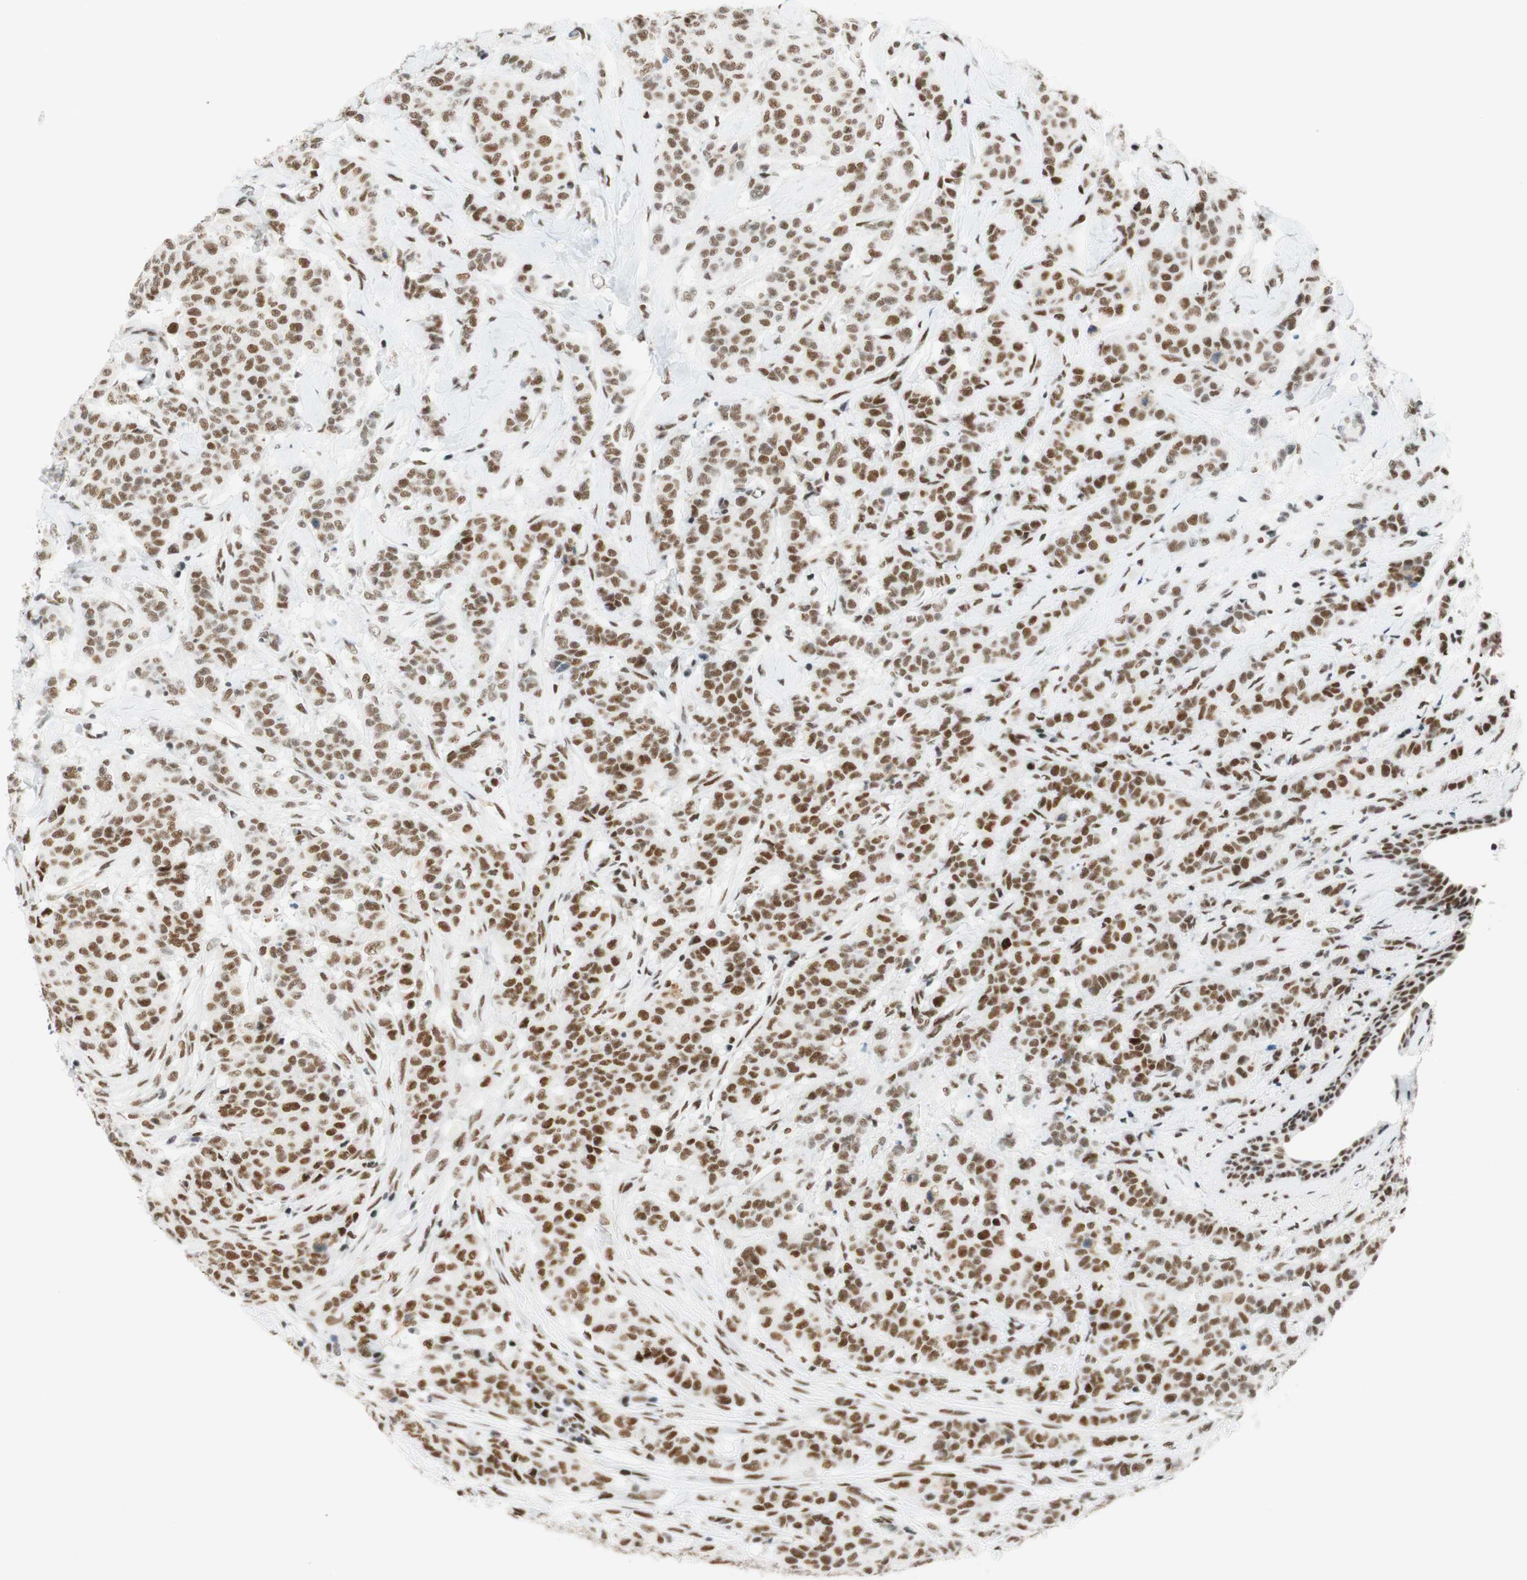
{"staining": {"intensity": "moderate", "quantity": ">75%", "location": "nuclear"}, "tissue": "breast cancer", "cell_type": "Tumor cells", "image_type": "cancer", "snomed": [{"axis": "morphology", "description": "Normal tissue, NOS"}, {"axis": "morphology", "description": "Duct carcinoma"}, {"axis": "topography", "description": "Breast"}], "caption": "Breast intraductal carcinoma was stained to show a protein in brown. There is medium levels of moderate nuclear positivity in about >75% of tumor cells.", "gene": "RNF20", "patient": {"sex": "female", "age": 40}}